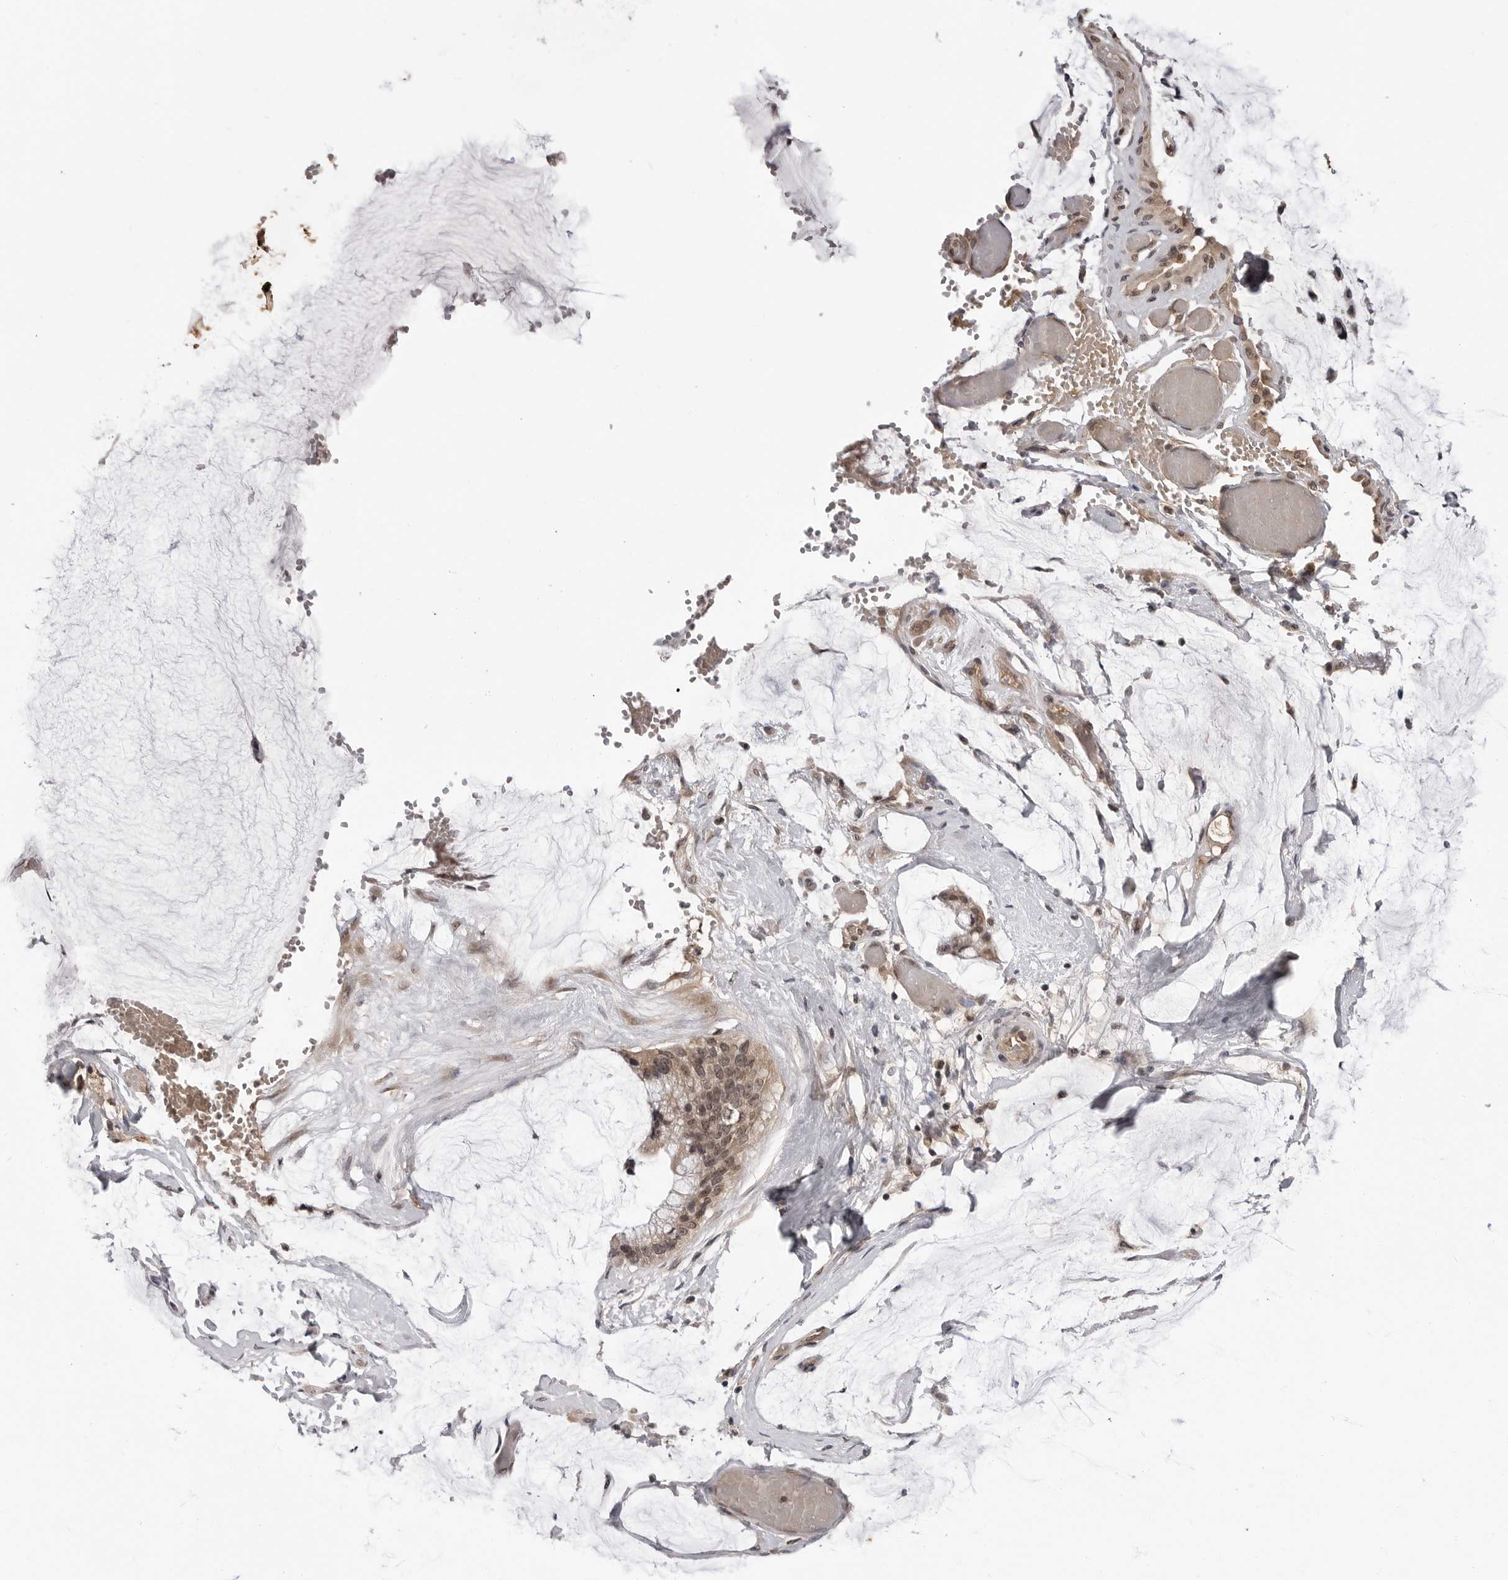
{"staining": {"intensity": "moderate", "quantity": "25%-75%", "location": "nuclear"}, "tissue": "ovarian cancer", "cell_type": "Tumor cells", "image_type": "cancer", "snomed": [{"axis": "morphology", "description": "Cystadenocarcinoma, mucinous, NOS"}, {"axis": "topography", "description": "Ovary"}], "caption": "Moderate nuclear staining for a protein is appreciated in approximately 25%-75% of tumor cells of ovarian cancer (mucinous cystadenocarcinoma) using immunohistochemistry (IHC).", "gene": "IL24", "patient": {"sex": "female", "age": 39}}